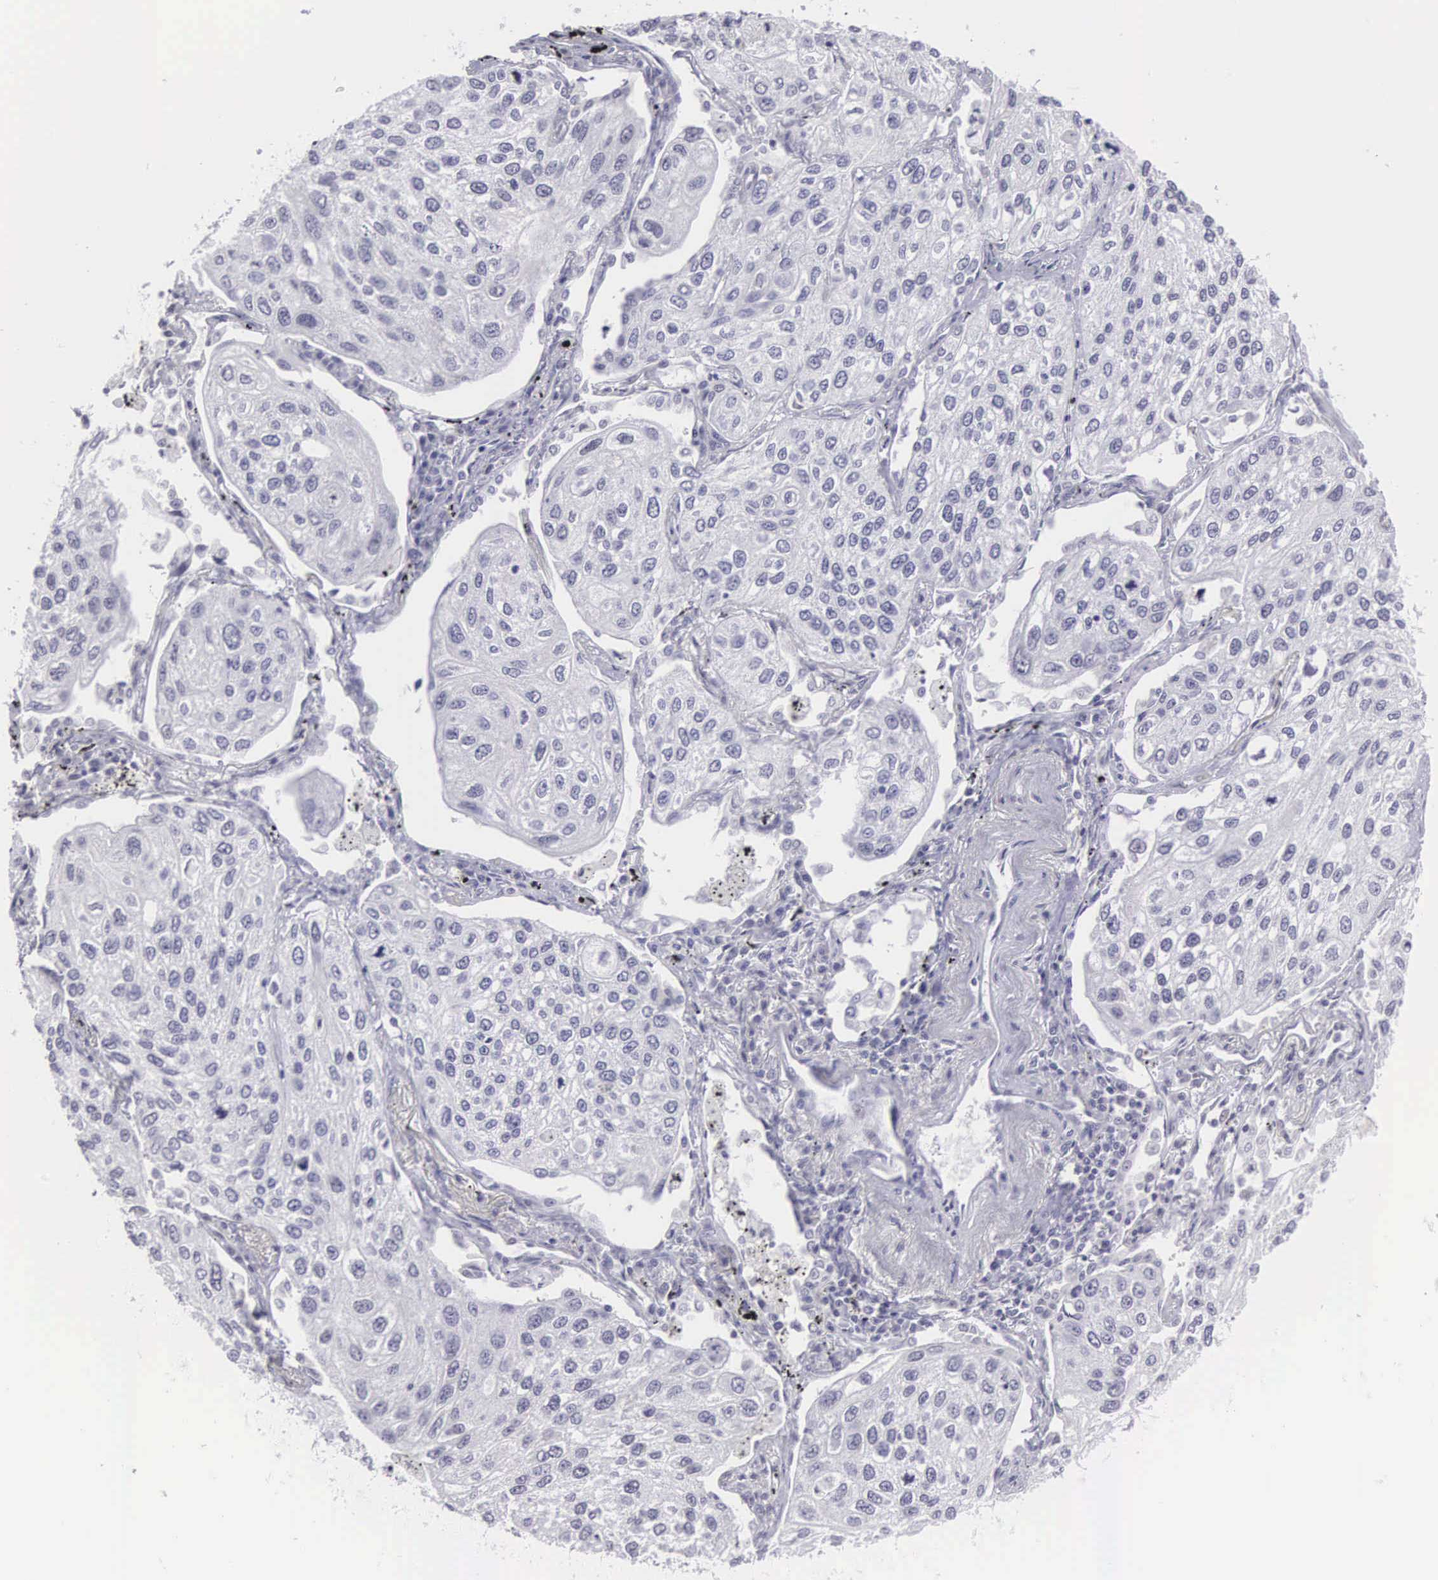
{"staining": {"intensity": "negative", "quantity": "none", "location": "none"}, "tissue": "lung cancer", "cell_type": "Tumor cells", "image_type": "cancer", "snomed": [{"axis": "morphology", "description": "Squamous cell carcinoma, NOS"}, {"axis": "topography", "description": "Lung"}], "caption": "Lung cancer was stained to show a protein in brown. There is no significant positivity in tumor cells.", "gene": "ETV6", "patient": {"sex": "male", "age": 75}}